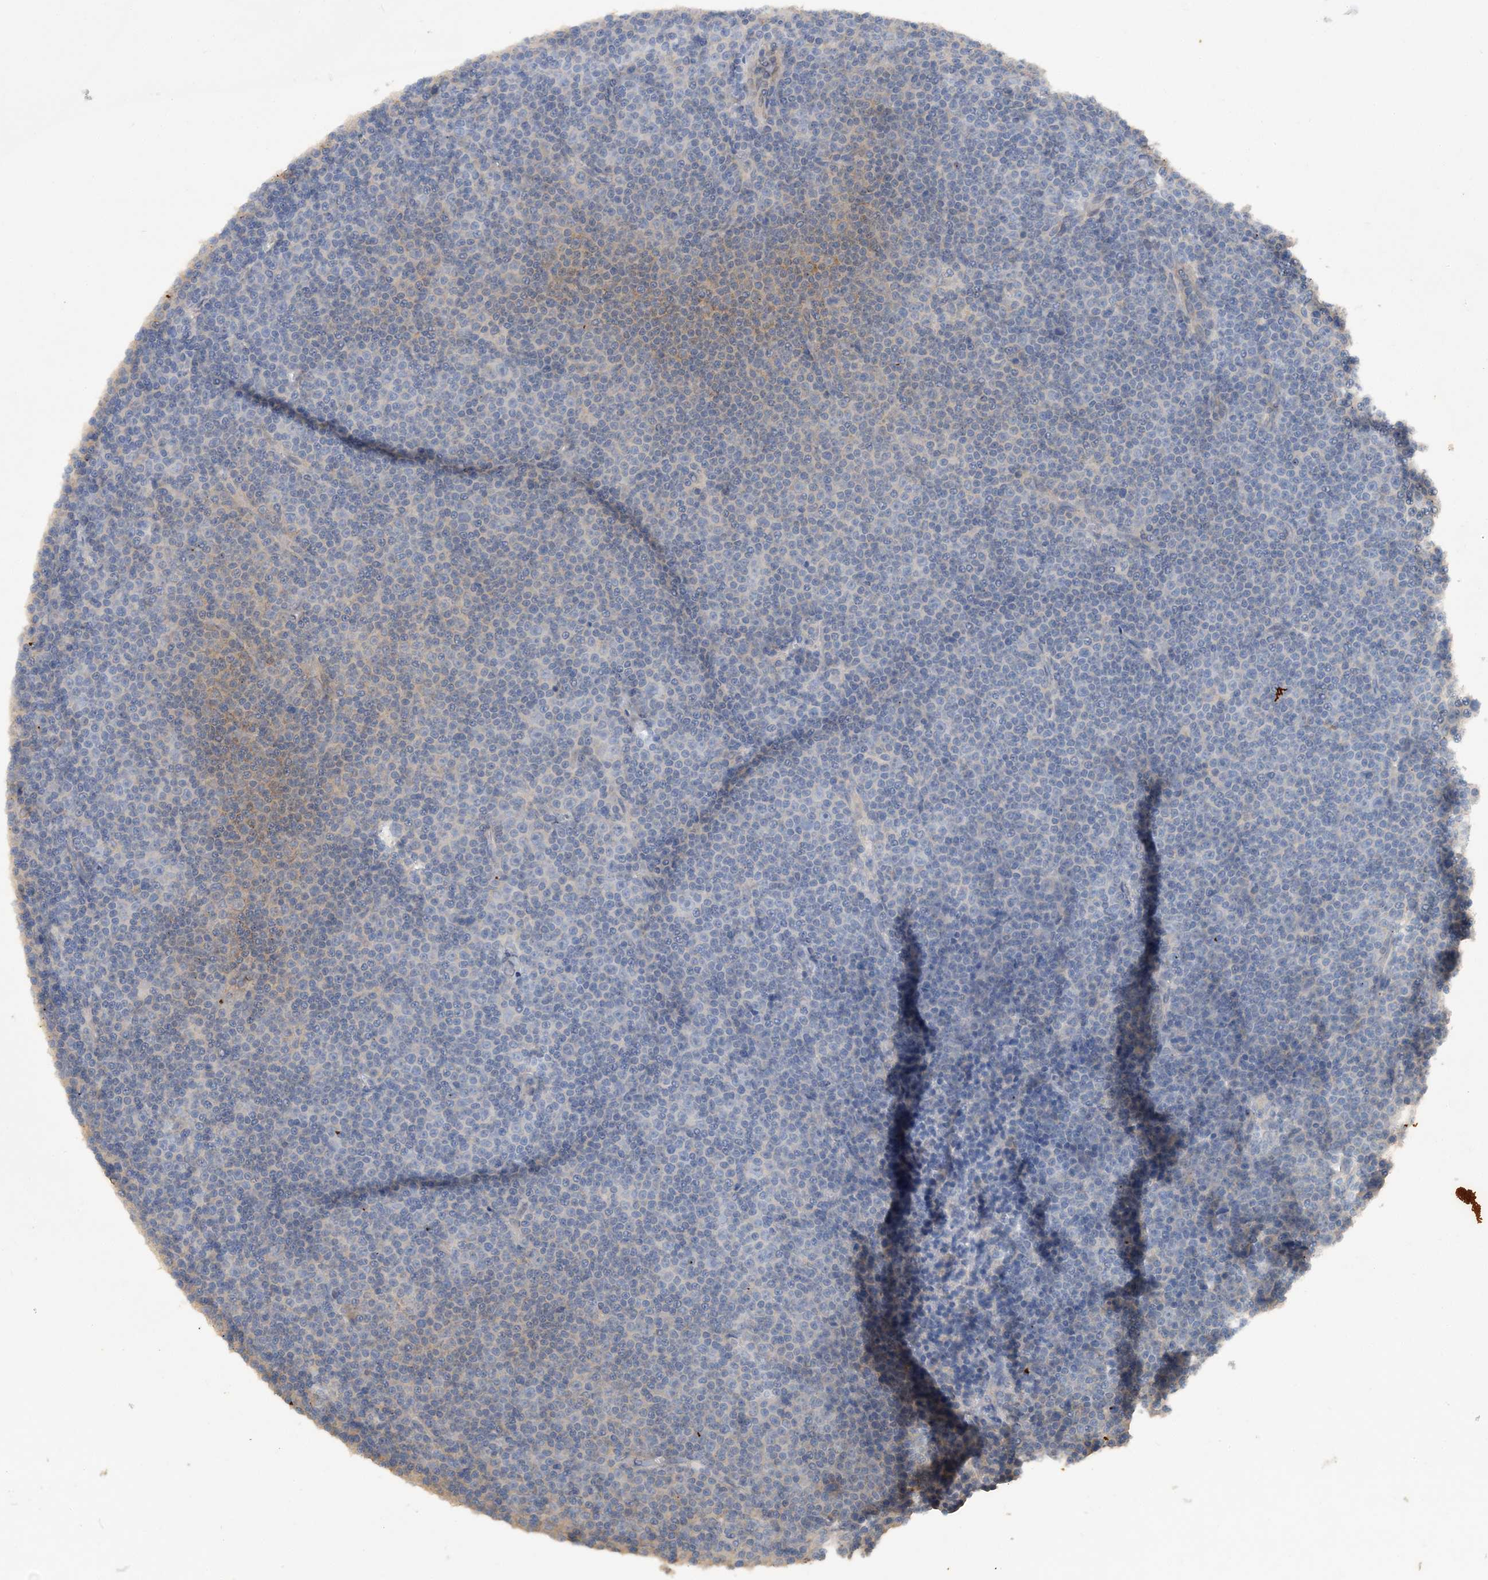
{"staining": {"intensity": "negative", "quantity": "none", "location": "none"}, "tissue": "lymphoma", "cell_type": "Tumor cells", "image_type": "cancer", "snomed": [{"axis": "morphology", "description": "Malignant lymphoma, non-Hodgkin's type, Low grade"}, {"axis": "topography", "description": "Lymph node"}], "caption": "Protein analysis of lymphoma shows no significant positivity in tumor cells.", "gene": "GRINA", "patient": {"sex": "female", "age": 67}}